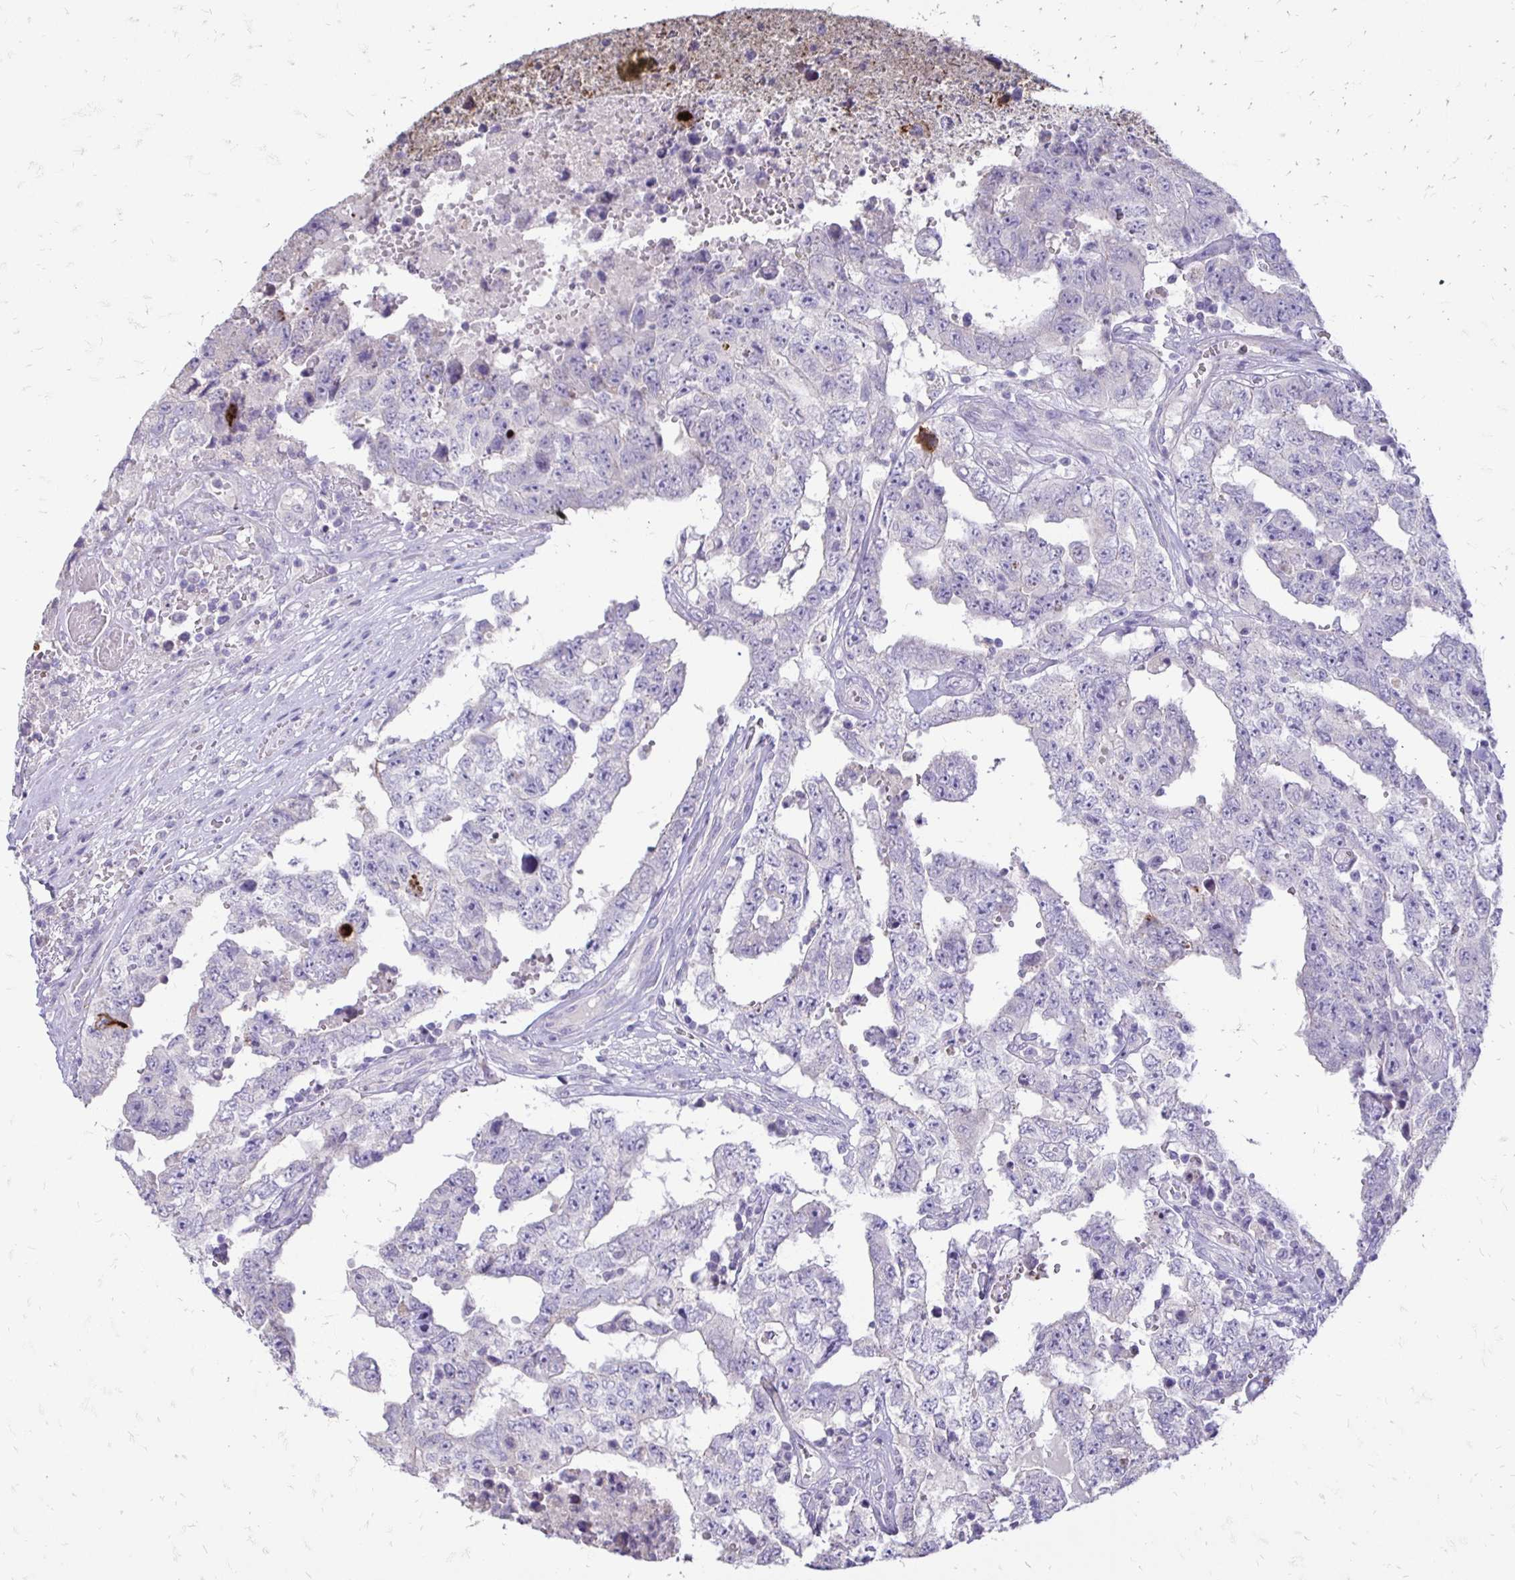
{"staining": {"intensity": "negative", "quantity": "none", "location": "none"}, "tissue": "testis cancer", "cell_type": "Tumor cells", "image_type": "cancer", "snomed": [{"axis": "morphology", "description": "Normal tissue, NOS"}, {"axis": "morphology", "description": "Carcinoma, Embryonal, NOS"}, {"axis": "topography", "description": "Testis"}, {"axis": "topography", "description": "Epididymis"}], "caption": "IHC of human testis cancer reveals no expression in tumor cells. Nuclei are stained in blue.", "gene": "ALPG", "patient": {"sex": "male", "age": 25}}